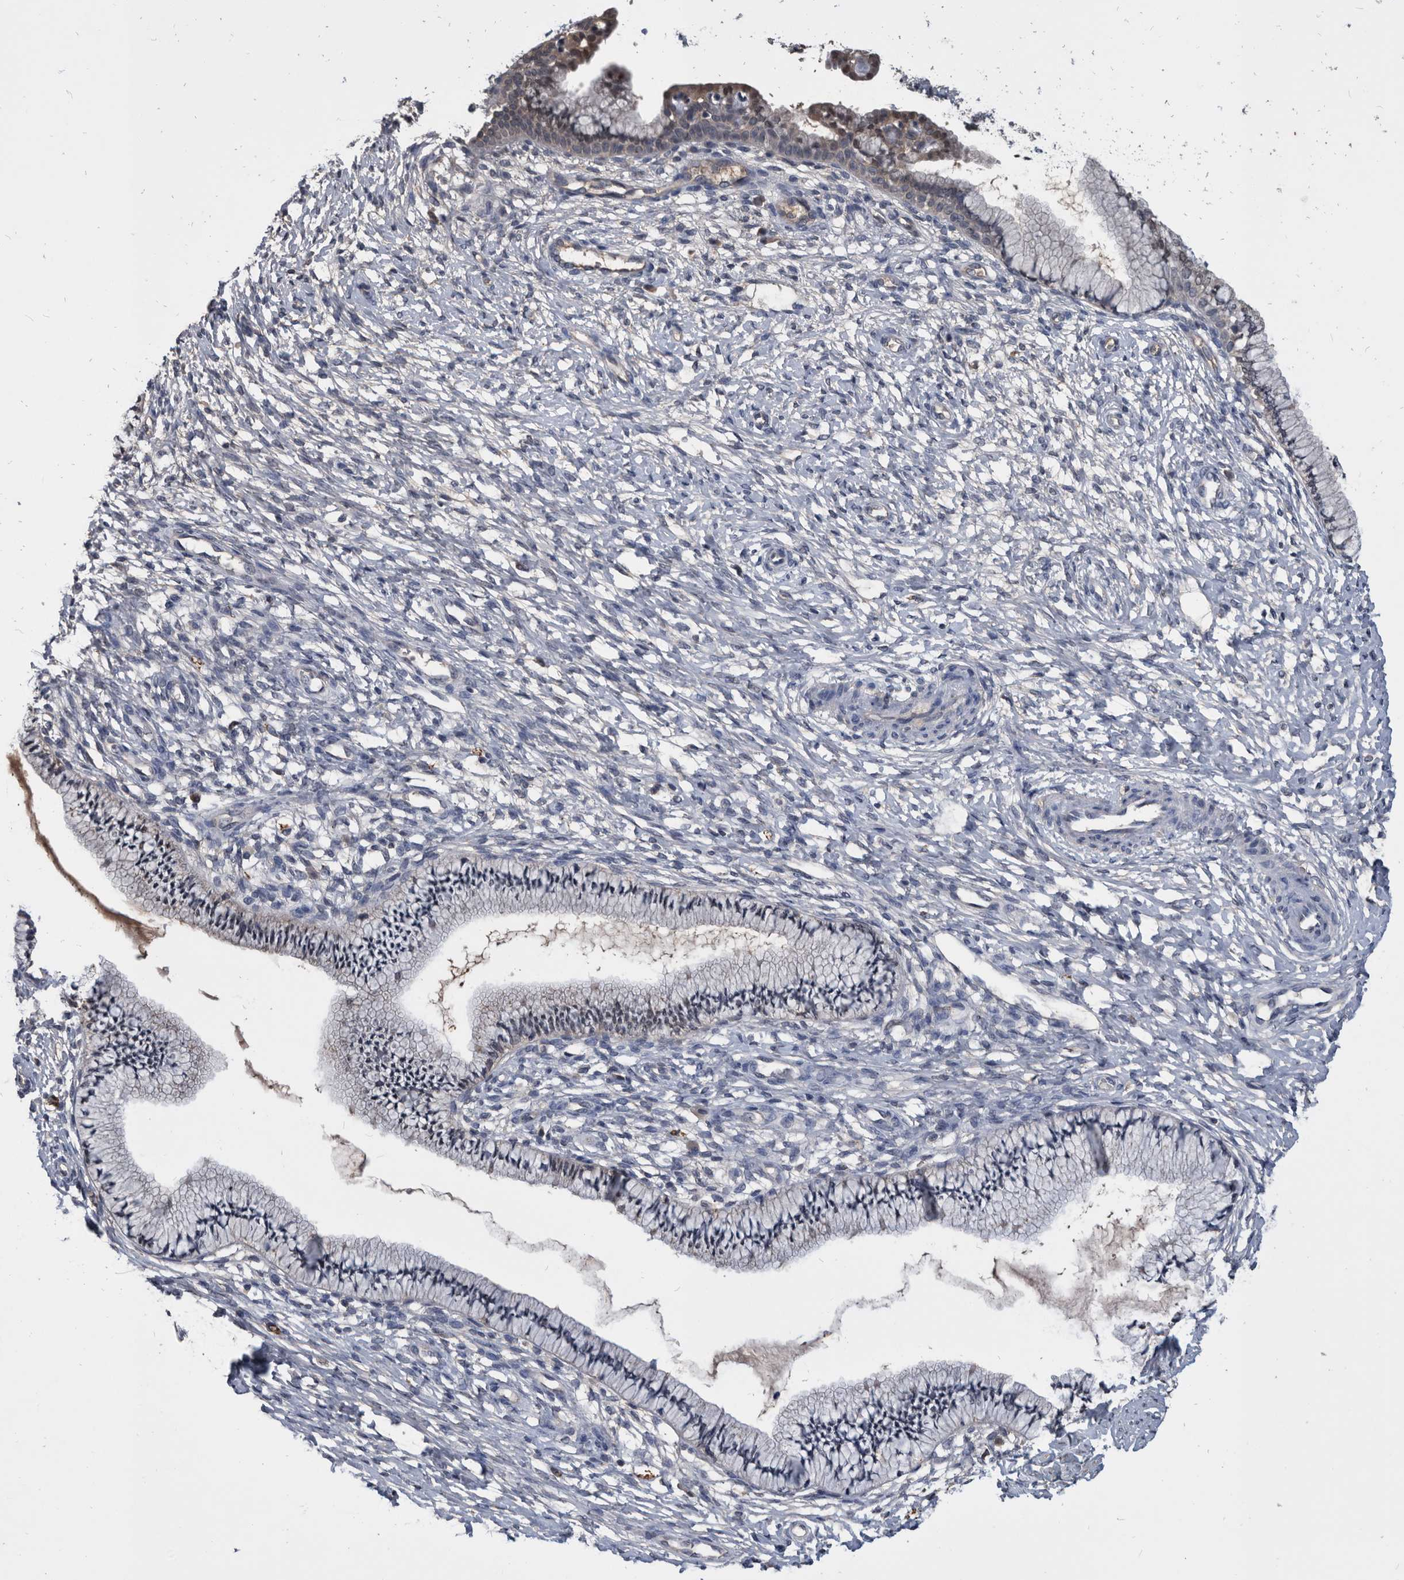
{"staining": {"intensity": "weak", "quantity": "25%-75%", "location": "cytoplasmic/membranous"}, "tissue": "cervix", "cell_type": "Glandular cells", "image_type": "normal", "snomed": [{"axis": "morphology", "description": "Normal tissue, NOS"}, {"axis": "topography", "description": "Cervix"}], "caption": "Immunohistochemistry (IHC) photomicrograph of benign cervix stained for a protein (brown), which demonstrates low levels of weak cytoplasmic/membranous positivity in approximately 25%-75% of glandular cells.", "gene": "PDXK", "patient": {"sex": "female", "age": 36}}